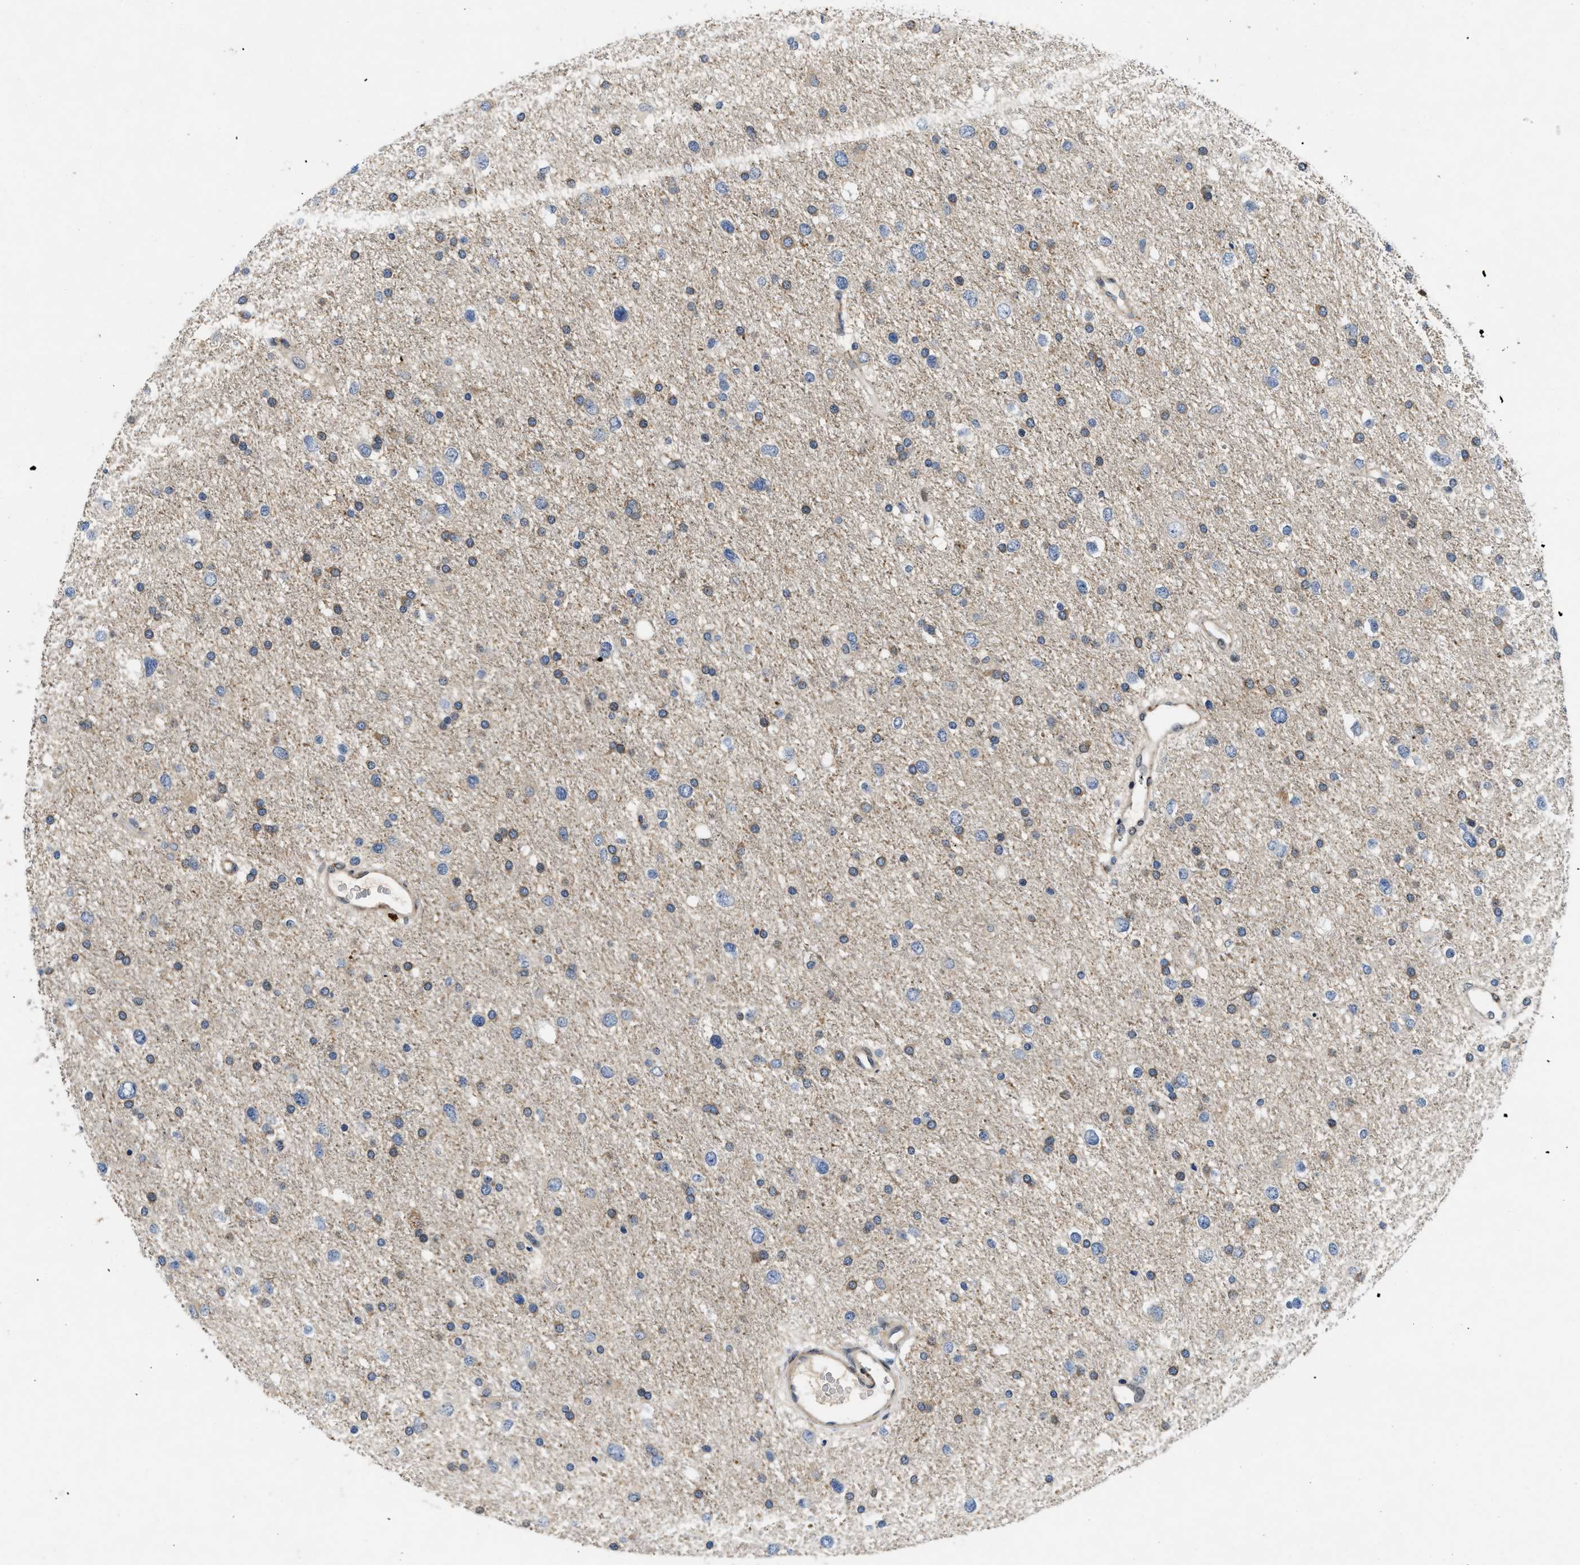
{"staining": {"intensity": "weak", "quantity": "25%-75%", "location": "cytoplasmic/membranous"}, "tissue": "glioma", "cell_type": "Tumor cells", "image_type": "cancer", "snomed": [{"axis": "morphology", "description": "Glioma, malignant, Low grade"}, {"axis": "topography", "description": "Brain"}], "caption": "A histopathology image of glioma stained for a protein reveals weak cytoplasmic/membranous brown staining in tumor cells. (Brightfield microscopy of DAB IHC at high magnification).", "gene": "VIP", "patient": {"sex": "female", "age": 37}}